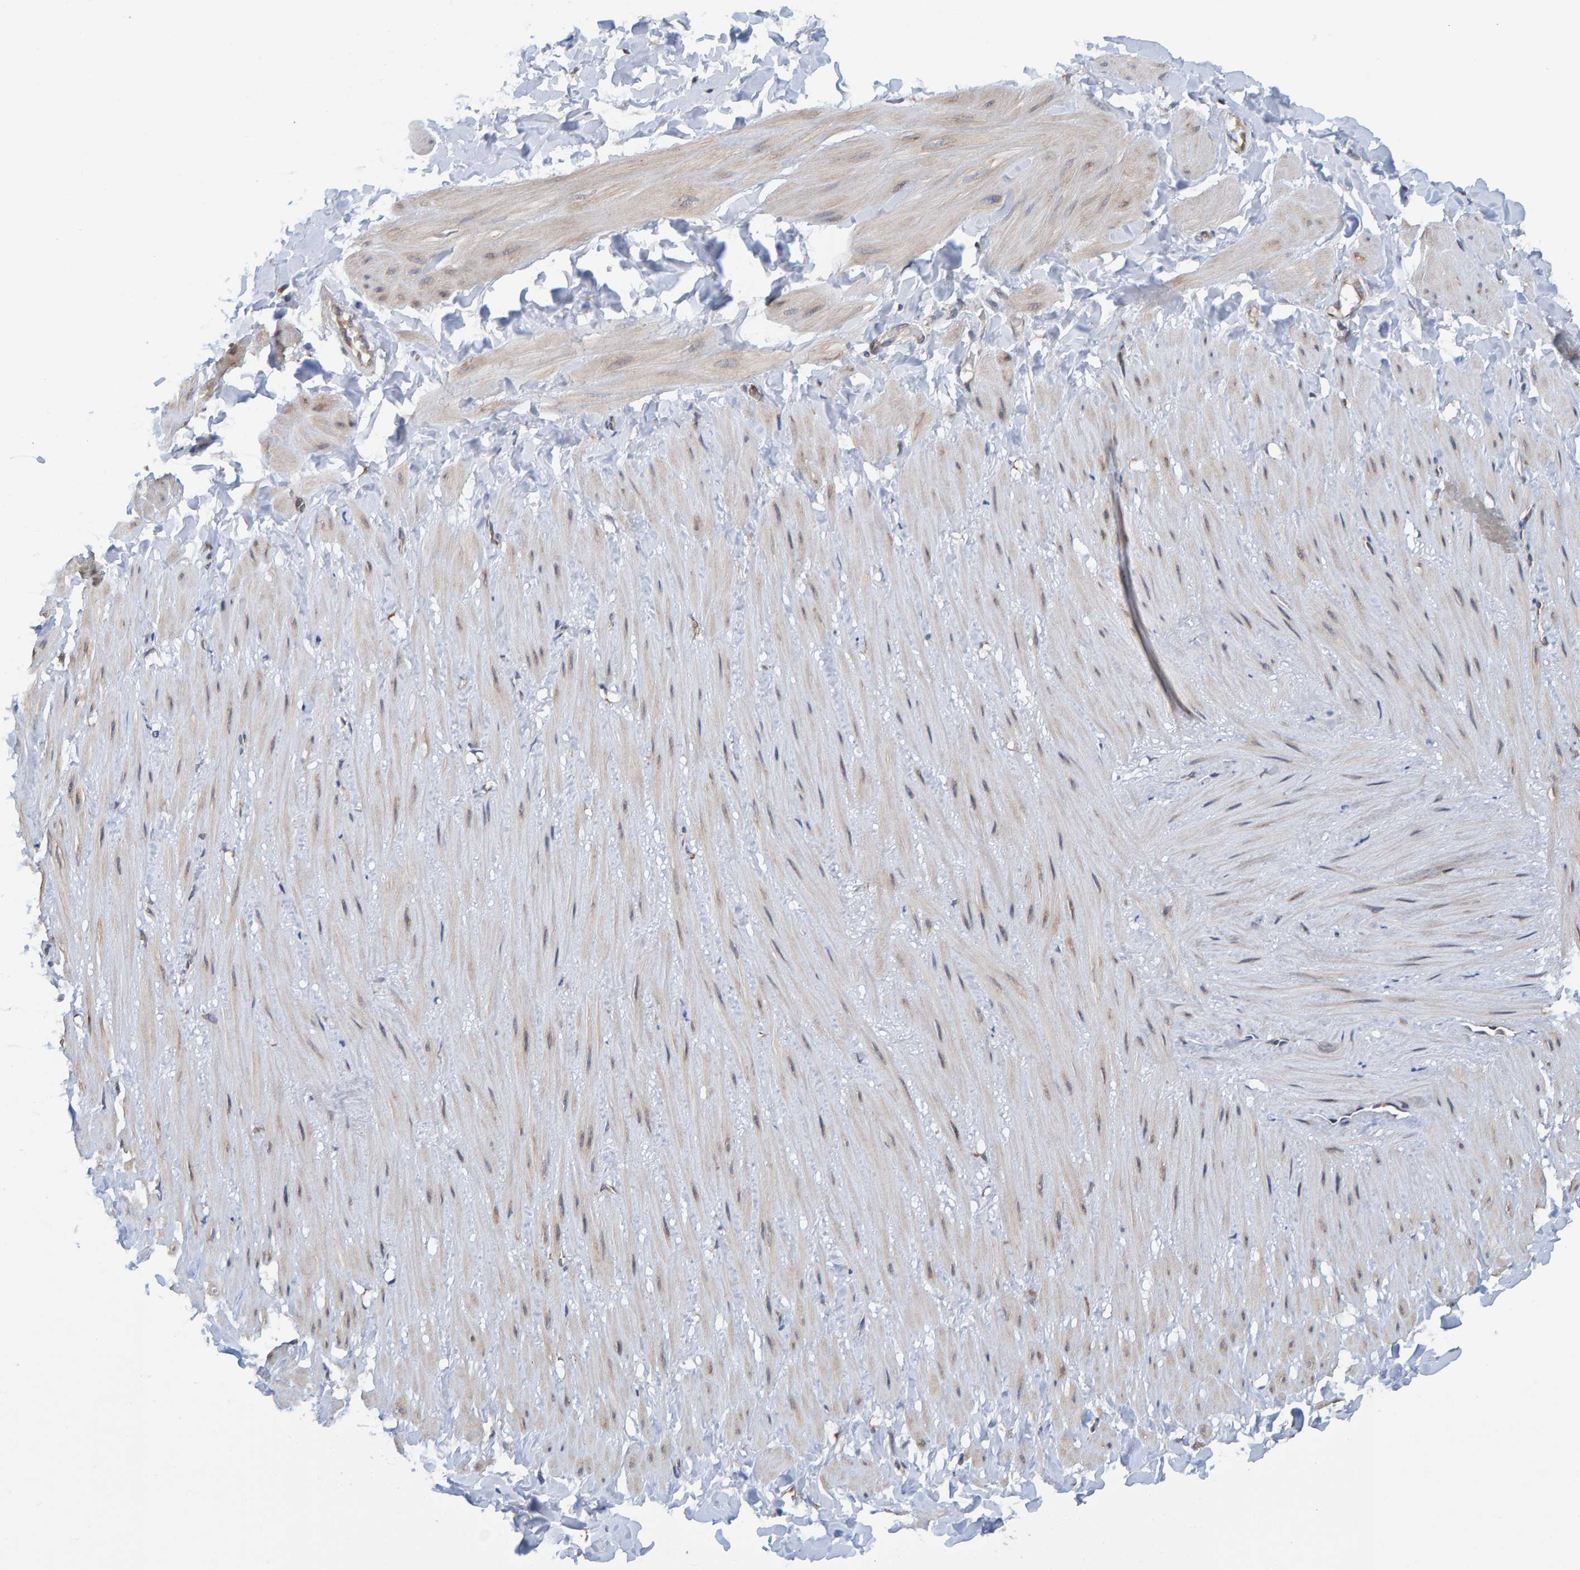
{"staining": {"intensity": "moderate", "quantity": ">75%", "location": "cytoplasmic/membranous"}, "tissue": "adipose tissue", "cell_type": "Adipocytes", "image_type": "normal", "snomed": [{"axis": "morphology", "description": "Normal tissue, NOS"}, {"axis": "topography", "description": "Adipose tissue"}, {"axis": "topography", "description": "Vascular tissue"}, {"axis": "topography", "description": "Peripheral nerve tissue"}], "caption": "Protein expression analysis of unremarkable adipose tissue shows moderate cytoplasmic/membranous positivity in about >75% of adipocytes. The protein is stained brown, and the nuclei are stained in blue (DAB (3,3'-diaminobenzidine) IHC with brightfield microscopy, high magnification).", "gene": "SCRN2", "patient": {"sex": "male", "age": 25}}